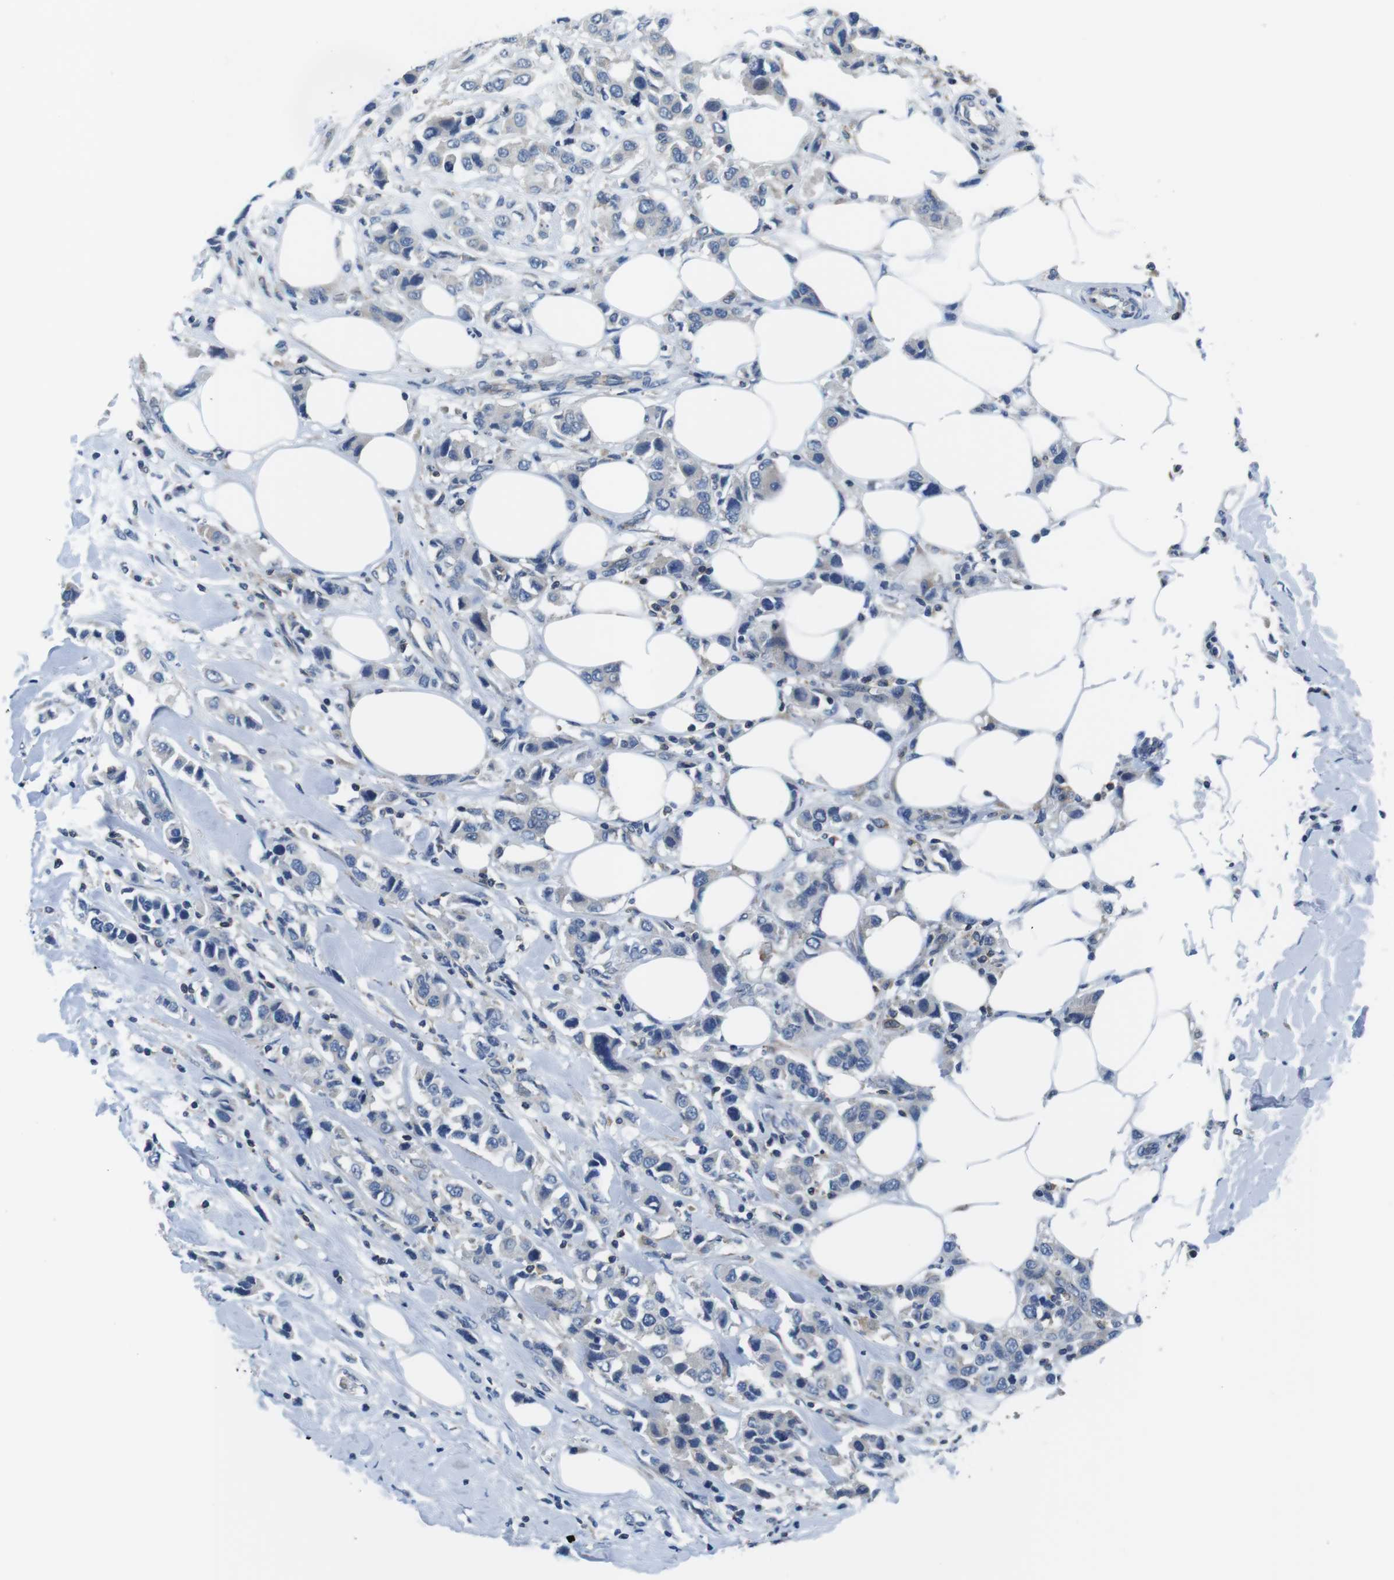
{"staining": {"intensity": "negative", "quantity": "none", "location": "none"}, "tissue": "breast cancer", "cell_type": "Tumor cells", "image_type": "cancer", "snomed": [{"axis": "morphology", "description": "Normal tissue, NOS"}, {"axis": "morphology", "description": "Duct carcinoma"}, {"axis": "topography", "description": "Breast"}], "caption": "A high-resolution micrograph shows immunohistochemistry (IHC) staining of intraductal carcinoma (breast), which exhibits no significant positivity in tumor cells.", "gene": "PIK3CD", "patient": {"sex": "female", "age": 50}}